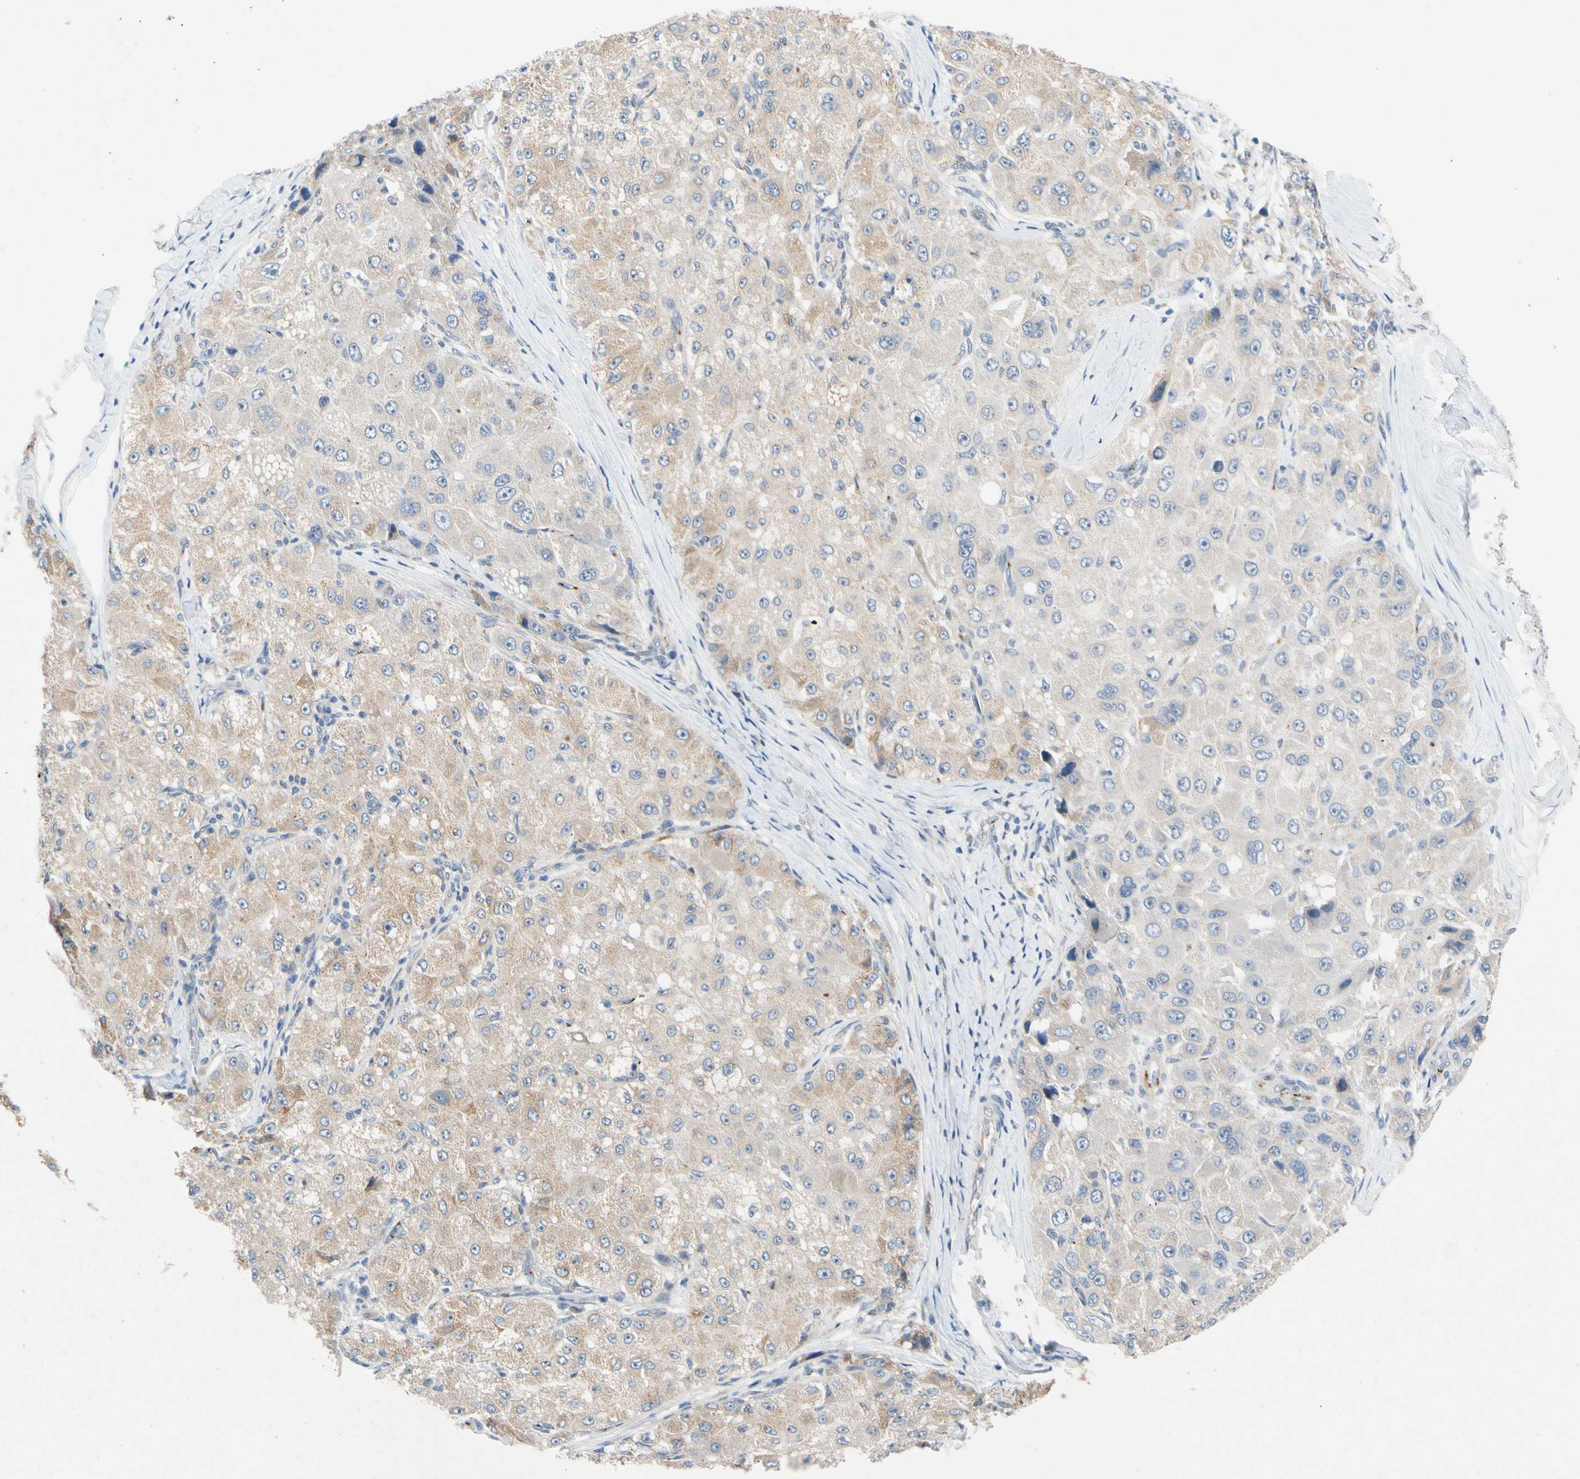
{"staining": {"intensity": "weak", "quantity": ">75%", "location": "cytoplasmic/membranous"}, "tissue": "liver cancer", "cell_type": "Tumor cells", "image_type": "cancer", "snomed": [{"axis": "morphology", "description": "Carcinoma, Hepatocellular, NOS"}, {"axis": "topography", "description": "Liver"}], "caption": "This histopathology image demonstrates immunohistochemistry (IHC) staining of hepatocellular carcinoma (liver), with low weak cytoplasmic/membranous staining in about >75% of tumor cells.", "gene": "GASK1B", "patient": {"sex": "male", "age": 80}}